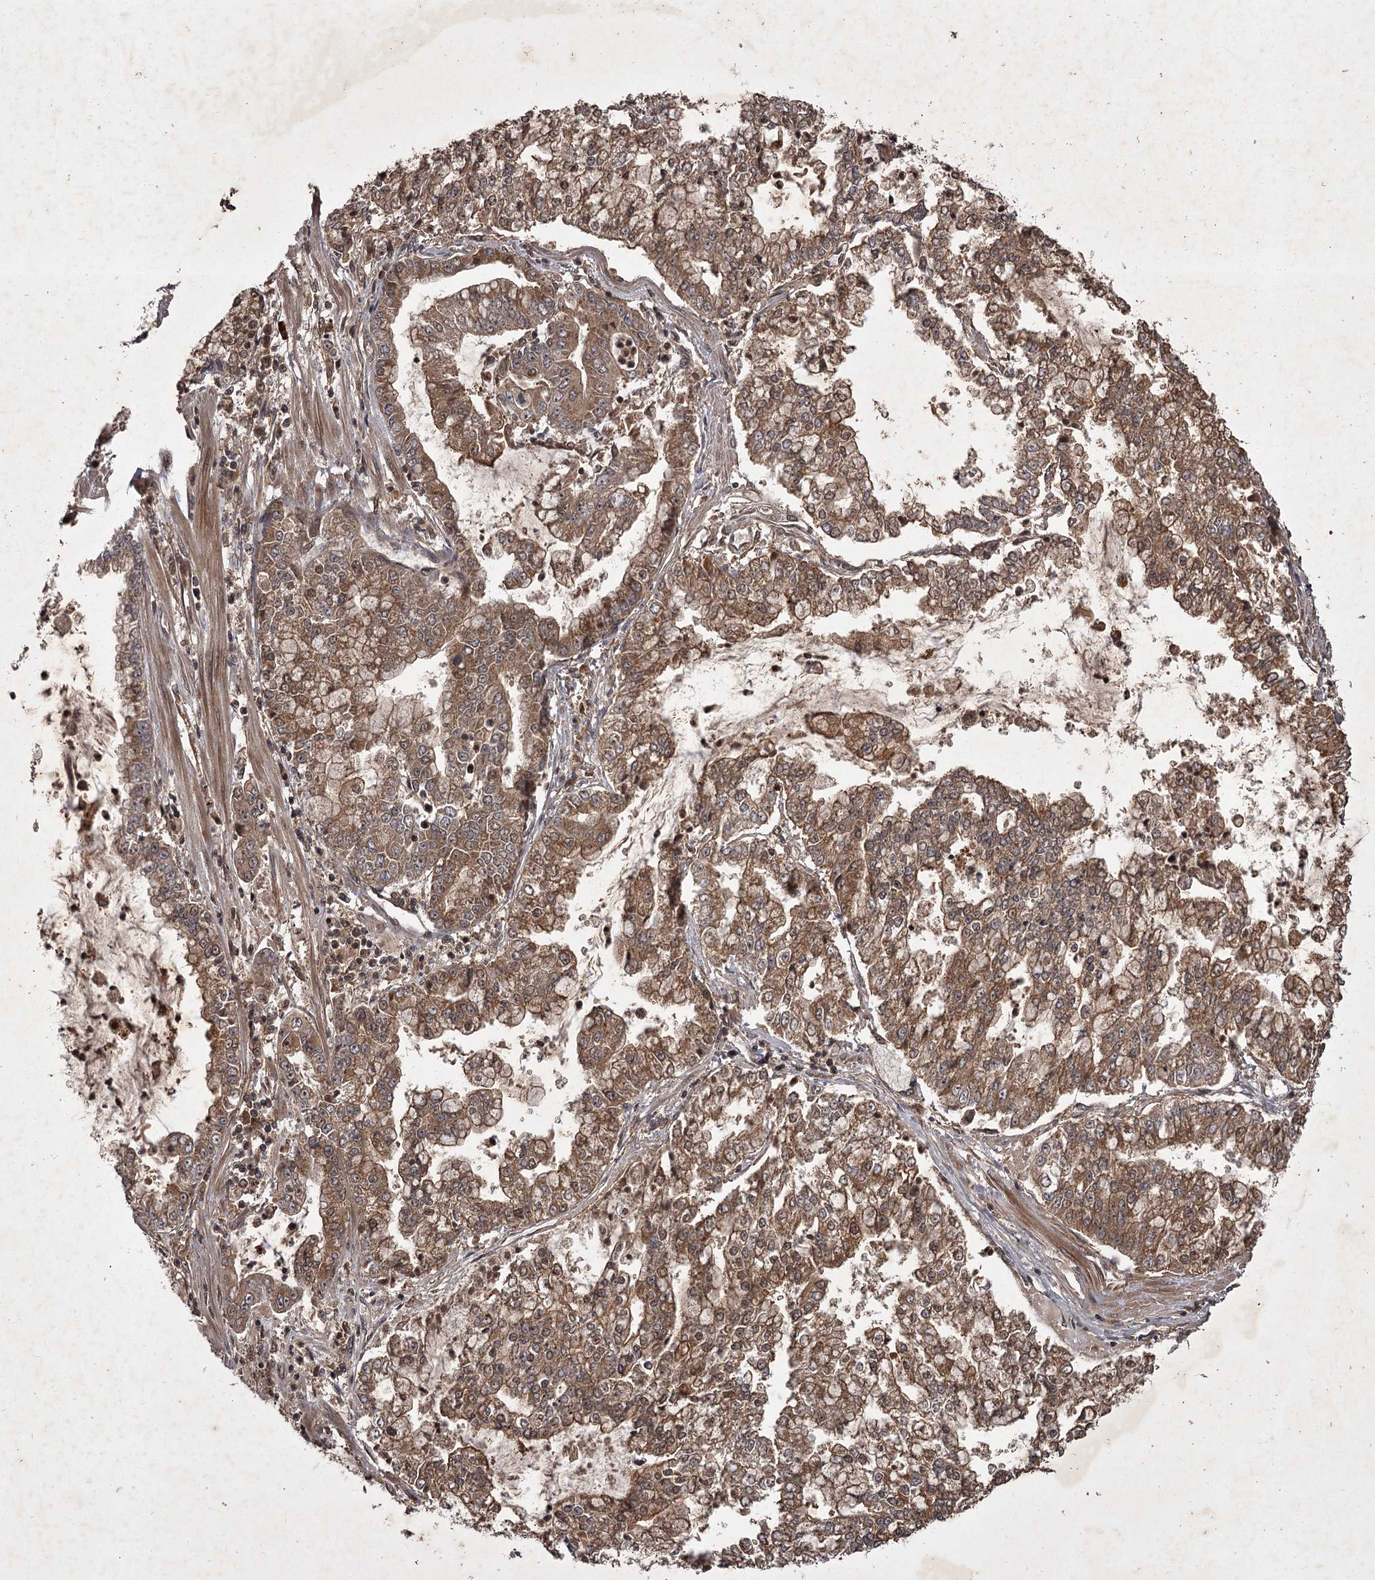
{"staining": {"intensity": "moderate", "quantity": ">75%", "location": "cytoplasmic/membranous"}, "tissue": "stomach cancer", "cell_type": "Tumor cells", "image_type": "cancer", "snomed": [{"axis": "morphology", "description": "Adenocarcinoma, NOS"}, {"axis": "topography", "description": "Stomach"}], "caption": "Immunohistochemical staining of human stomach cancer exhibits medium levels of moderate cytoplasmic/membranous protein expression in approximately >75% of tumor cells.", "gene": "TBC1D23", "patient": {"sex": "male", "age": 76}}